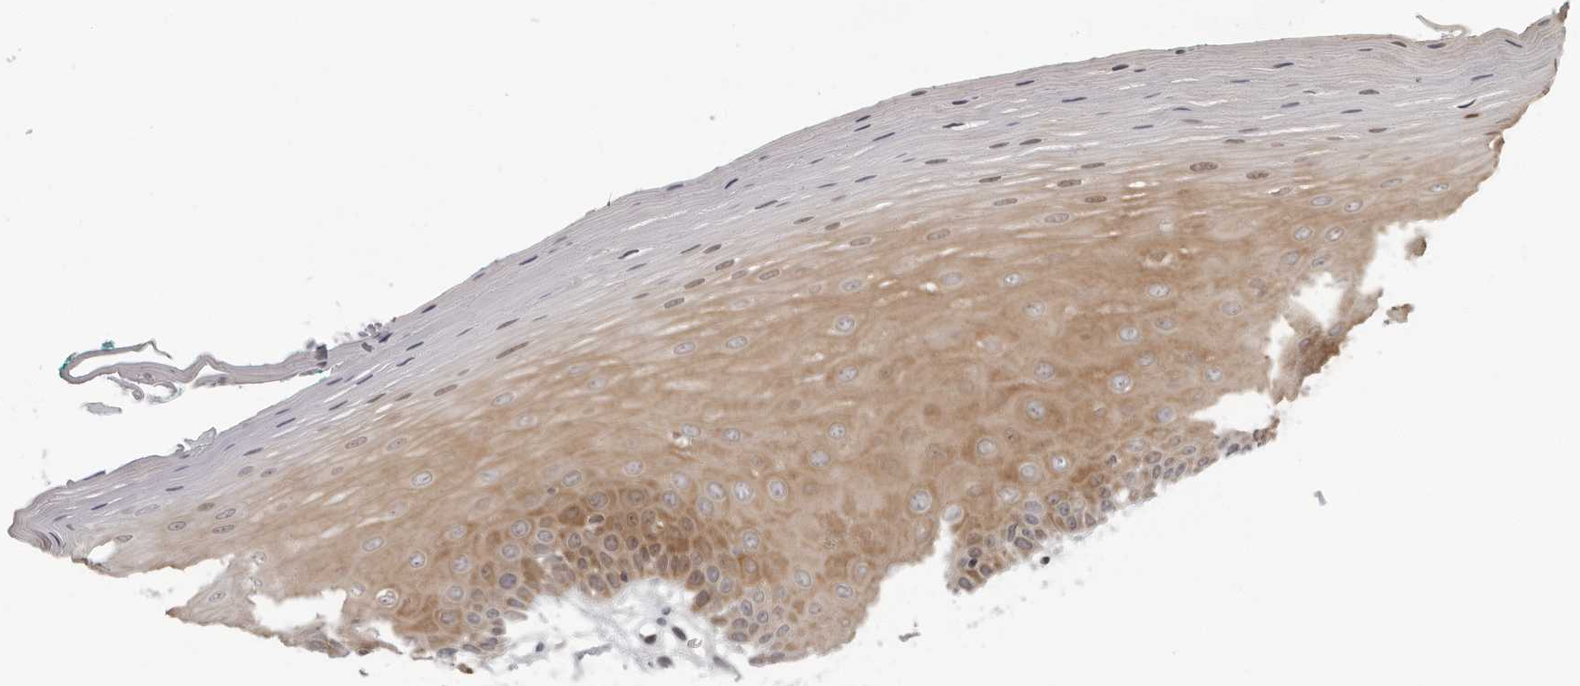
{"staining": {"intensity": "moderate", "quantity": ">75%", "location": "cytoplasmic/membranous"}, "tissue": "oral mucosa", "cell_type": "Squamous epithelial cells", "image_type": "normal", "snomed": [{"axis": "morphology", "description": "Normal tissue, NOS"}, {"axis": "topography", "description": "Skeletal muscle"}, {"axis": "topography", "description": "Oral tissue"}], "caption": "A histopathology image of oral mucosa stained for a protein reveals moderate cytoplasmic/membranous brown staining in squamous epithelial cells. The staining was performed using DAB, with brown indicating positive protein expression. Nuclei are stained blue with hematoxylin.", "gene": "PIP4K2C", "patient": {"sex": "male", "age": 58}}